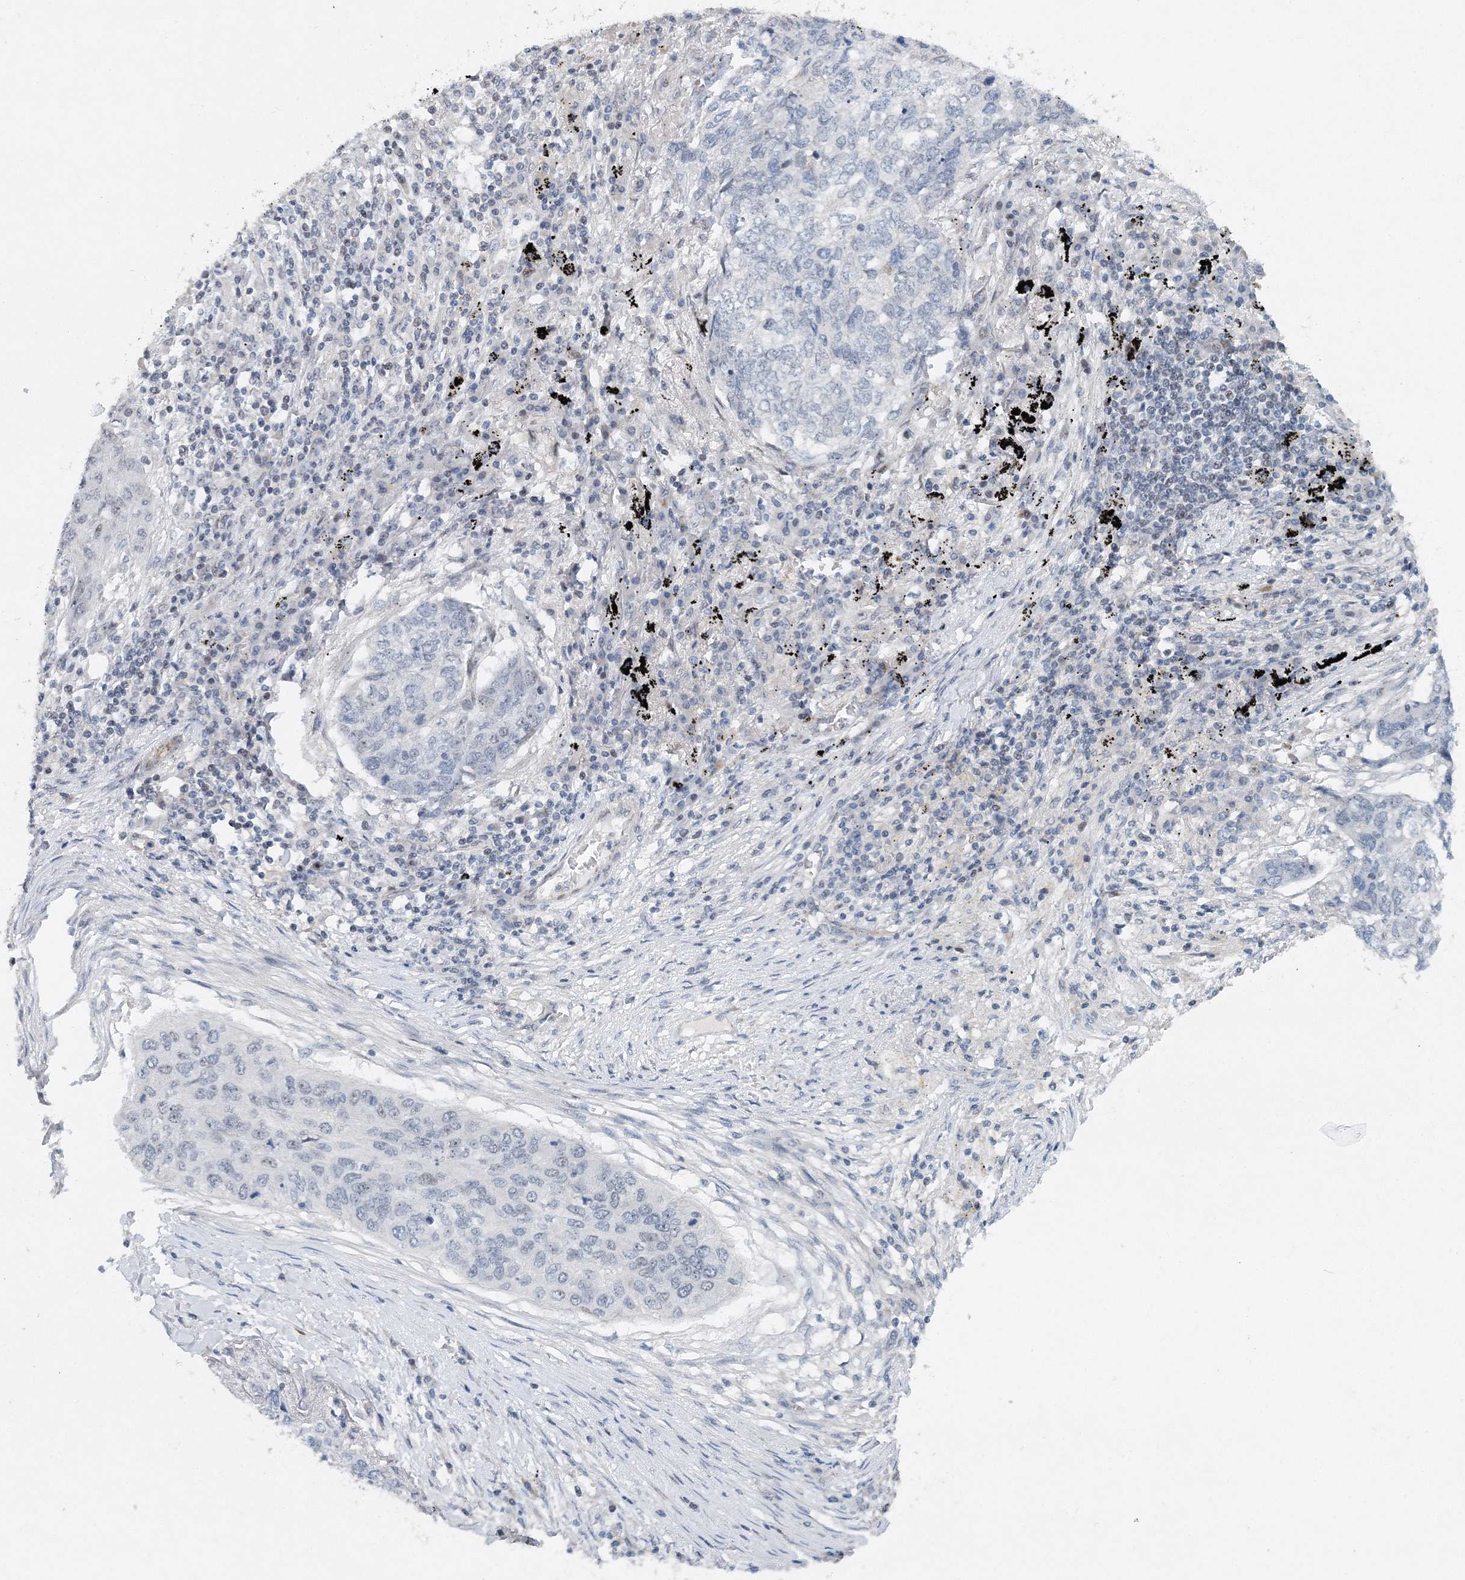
{"staining": {"intensity": "weak", "quantity": "<25%", "location": "nuclear"}, "tissue": "lung cancer", "cell_type": "Tumor cells", "image_type": "cancer", "snomed": [{"axis": "morphology", "description": "Squamous cell carcinoma, NOS"}, {"axis": "topography", "description": "Lung"}], "caption": "Lung cancer (squamous cell carcinoma) was stained to show a protein in brown. There is no significant staining in tumor cells.", "gene": "UIMC1", "patient": {"sex": "female", "age": 63}}